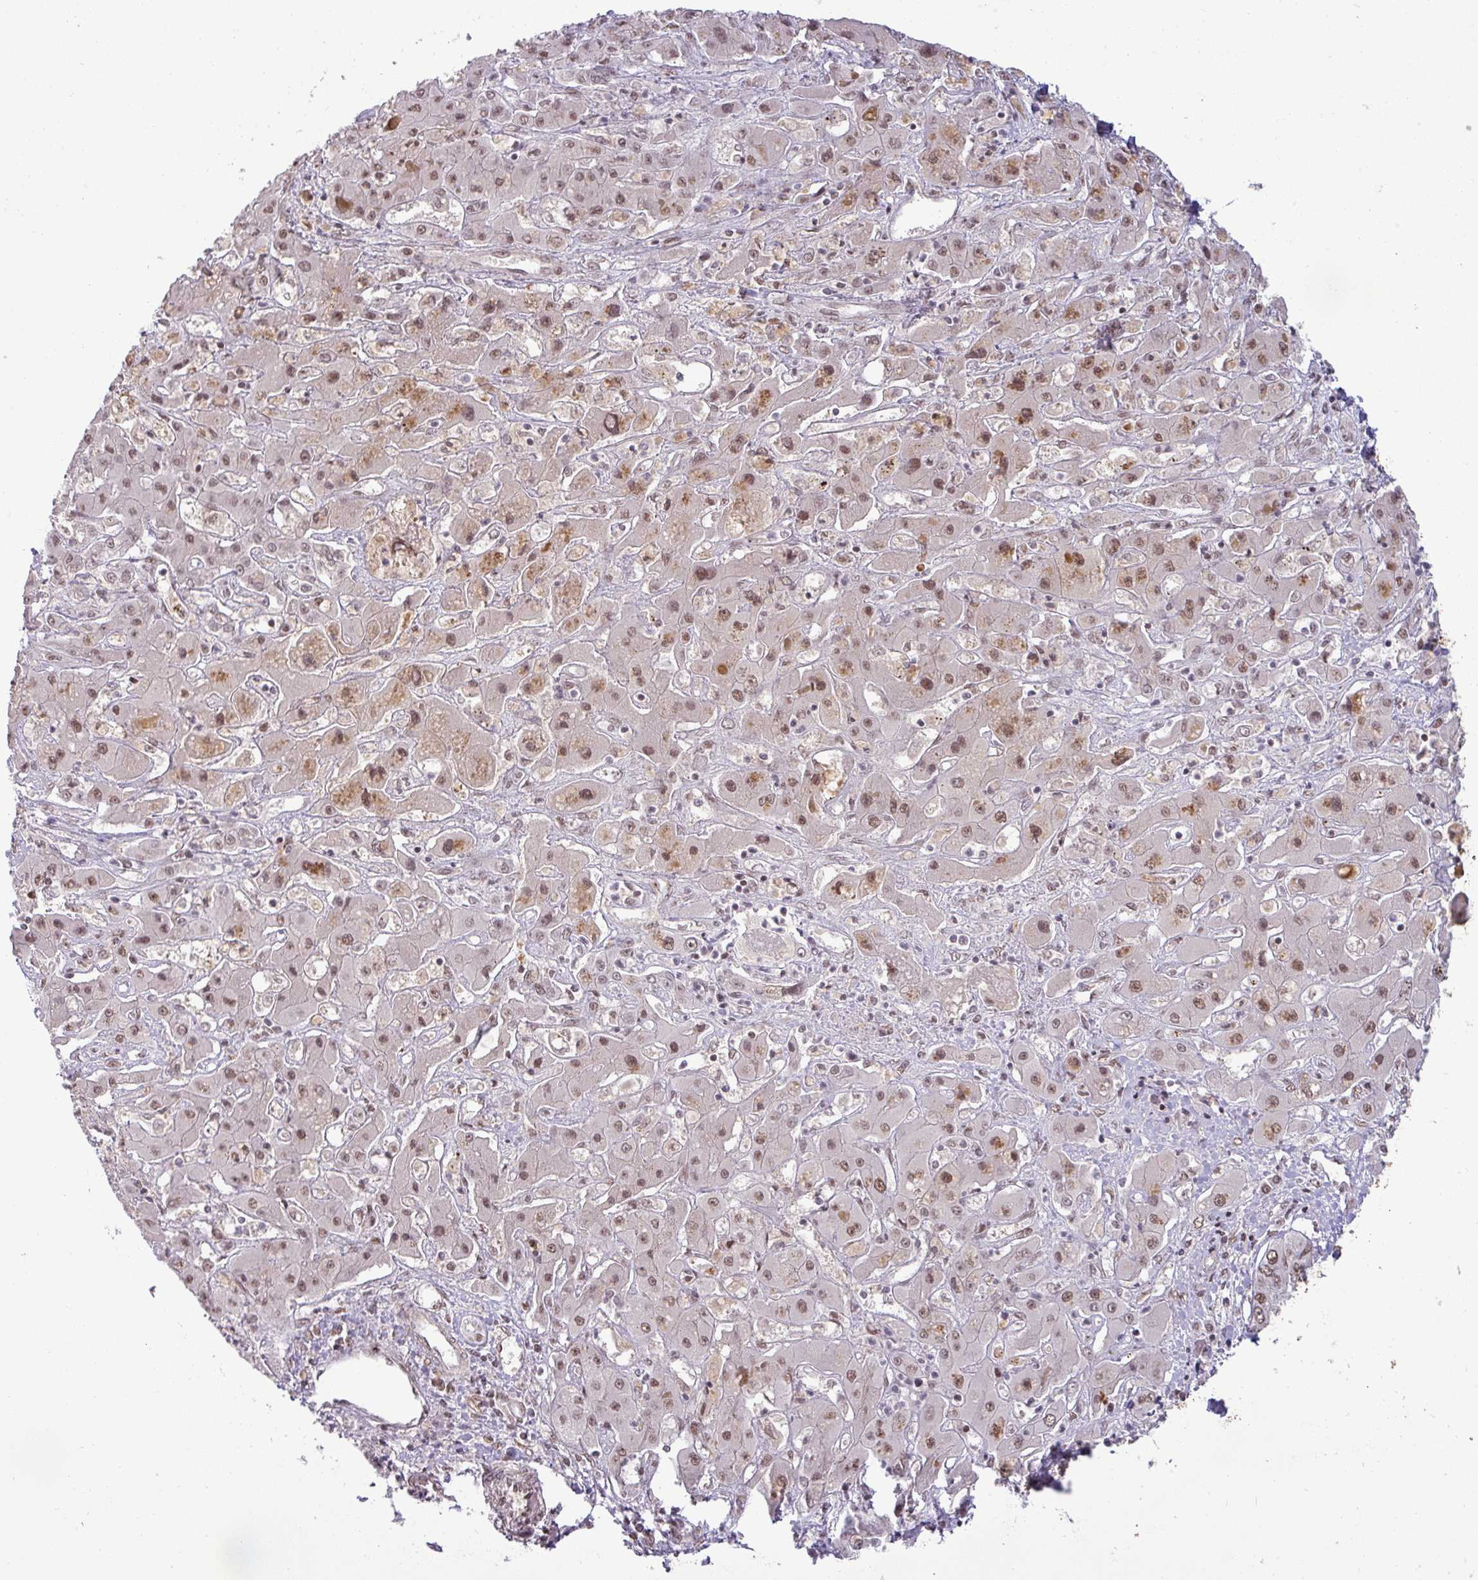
{"staining": {"intensity": "moderate", "quantity": ">75%", "location": "nuclear"}, "tissue": "liver cancer", "cell_type": "Tumor cells", "image_type": "cancer", "snomed": [{"axis": "morphology", "description": "Cholangiocarcinoma"}, {"axis": "topography", "description": "Liver"}], "caption": "Protein analysis of liver cholangiocarcinoma tissue reveals moderate nuclear staining in about >75% of tumor cells.", "gene": "PTPN20", "patient": {"sex": "male", "age": 67}}